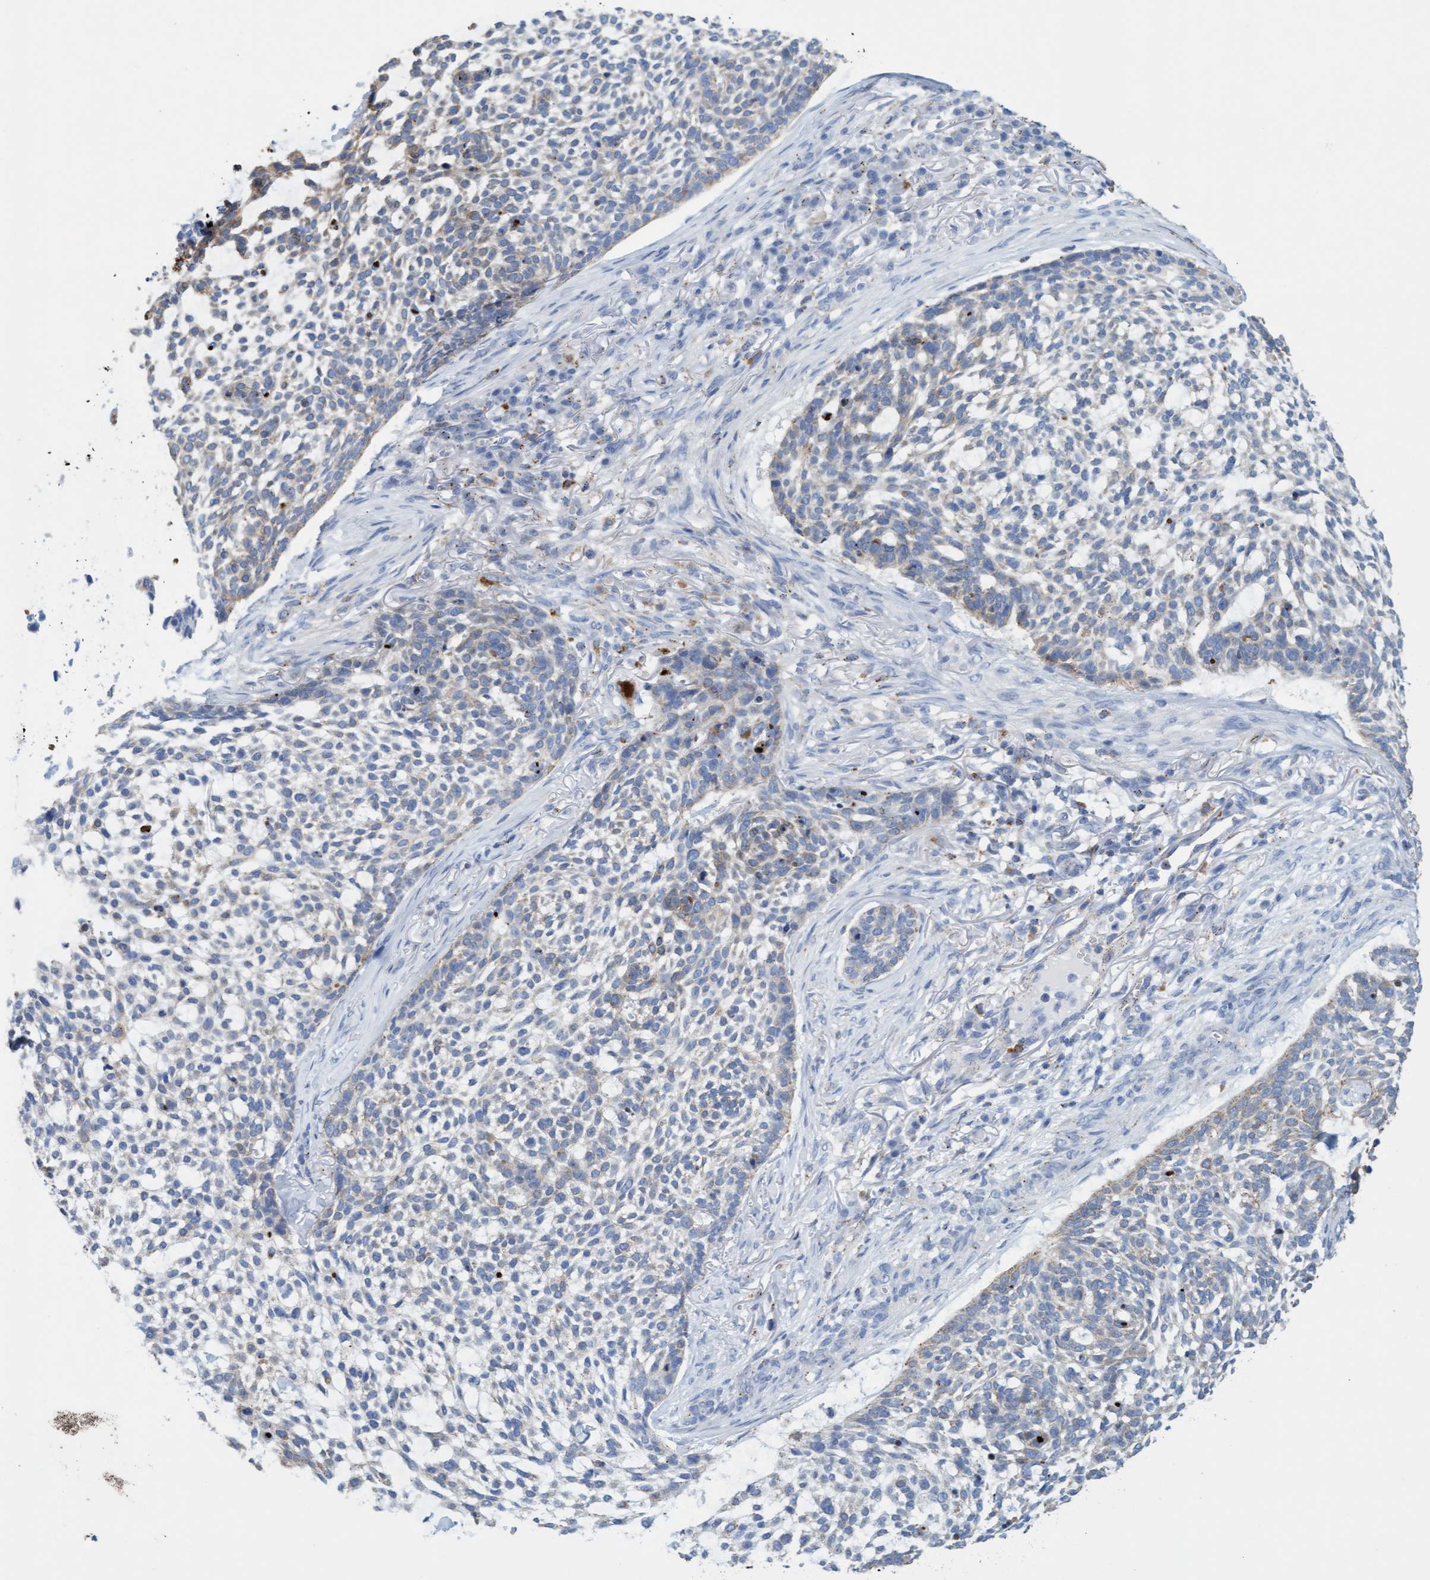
{"staining": {"intensity": "weak", "quantity": "<25%", "location": "cytoplasmic/membranous"}, "tissue": "skin cancer", "cell_type": "Tumor cells", "image_type": "cancer", "snomed": [{"axis": "morphology", "description": "Basal cell carcinoma"}, {"axis": "topography", "description": "Skin"}], "caption": "Skin basal cell carcinoma was stained to show a protein in brown. There is no significant positivity in tumor cells. Nuclei are stained in blue.", "gene": "SGSH", "patient": {"sex": "female", "age": 64}}